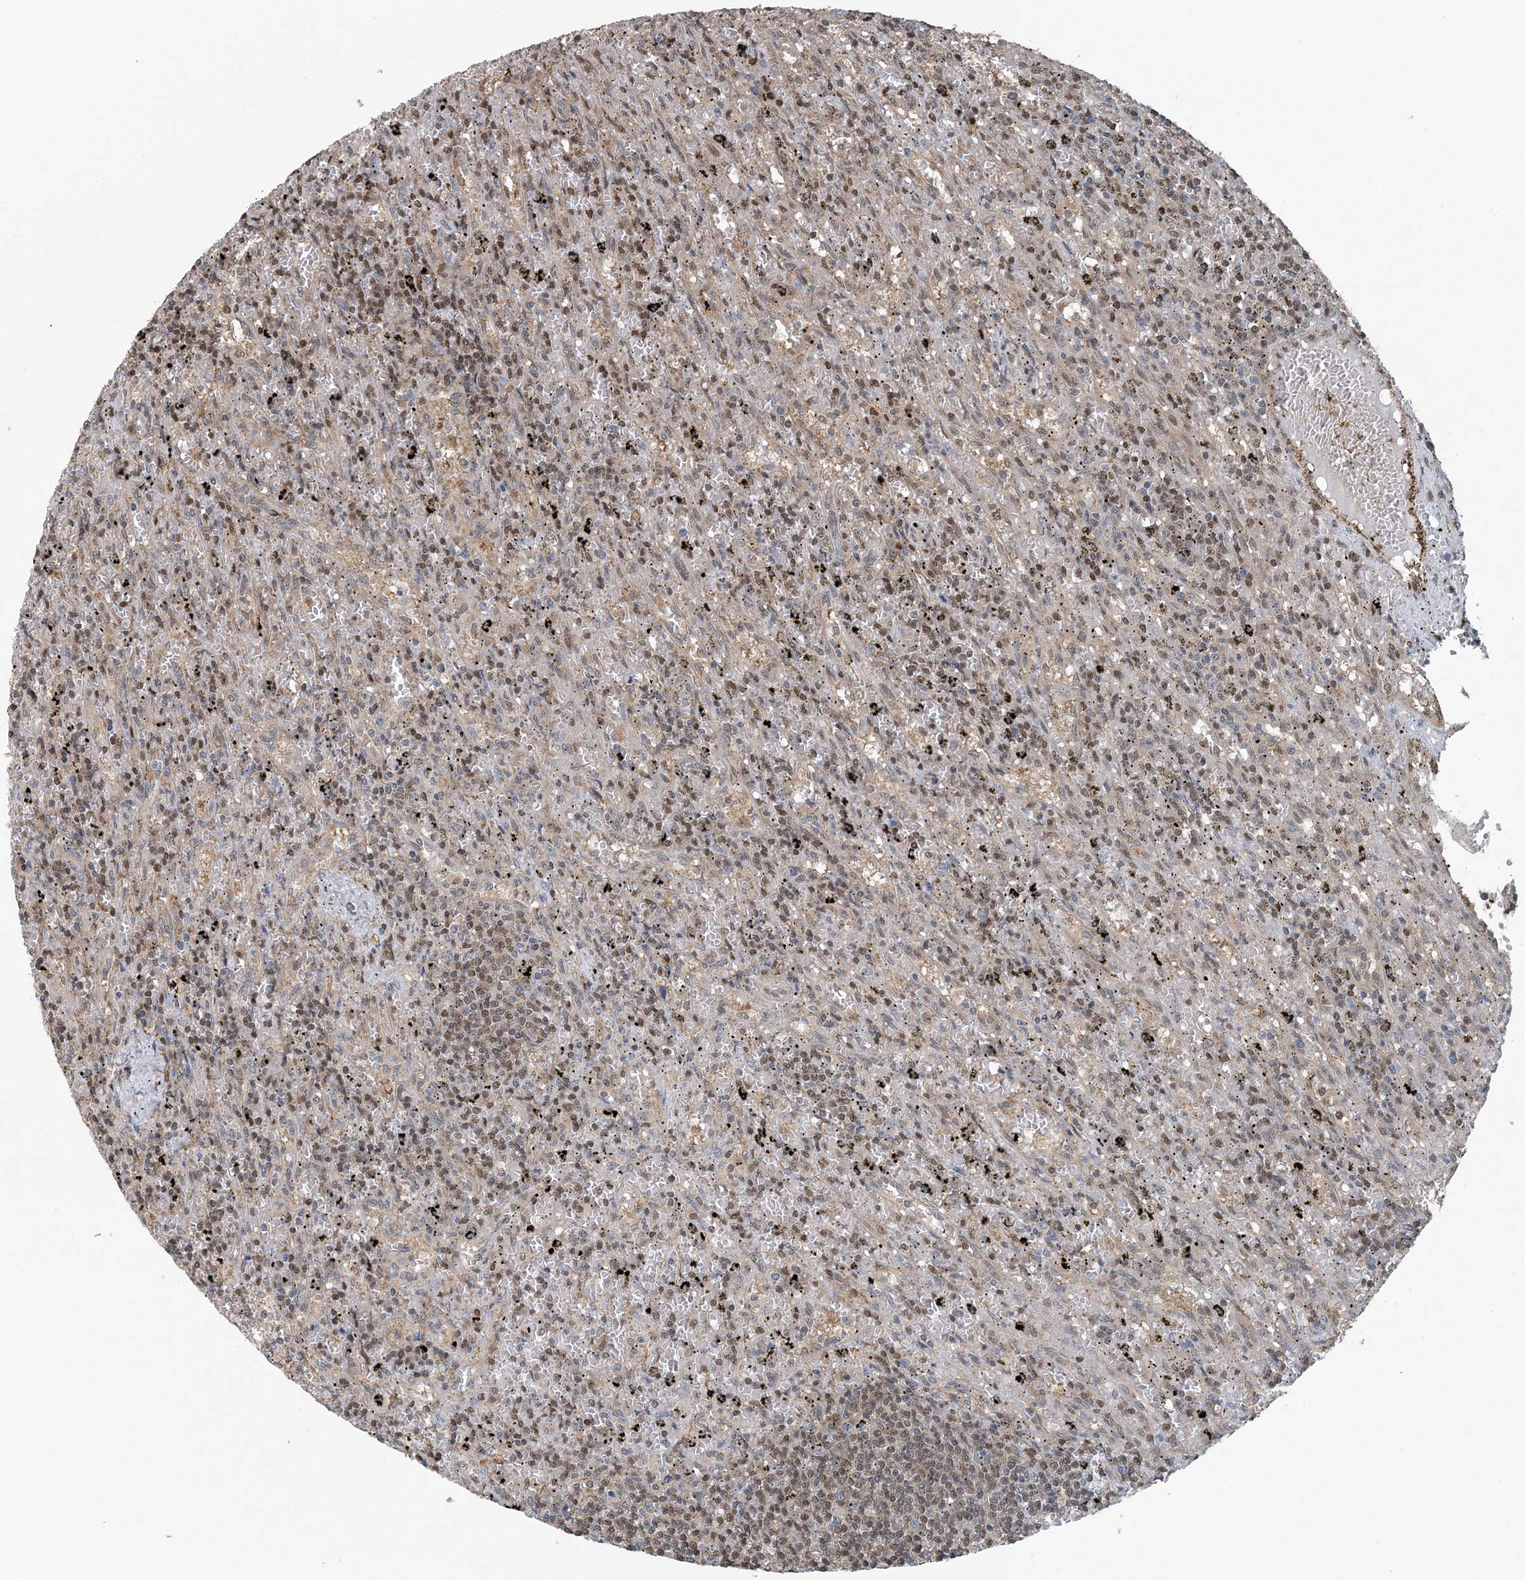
{"staining": {"intensity": "moderate", "quantity": "25%-75%", "location": "nuclear"}, "tissue": "lymphoma", "cell_type": "Tumor cells", "image_type": "cancer", "snomed": [{"axis": "morphology", "description": "Malignant lymphoma, non-Hodgkin's type, Low grade"}, {"axis": "topography", "description": "Spleen"}], "caption": "This histopathology image demonstrates IHC staining of human lymphoma, with medium moderate nuclear positivity in about 25%-75% of tumor cells.", "gene": "HIKESHI", "patient": {"sex": "male", "age": 76}}